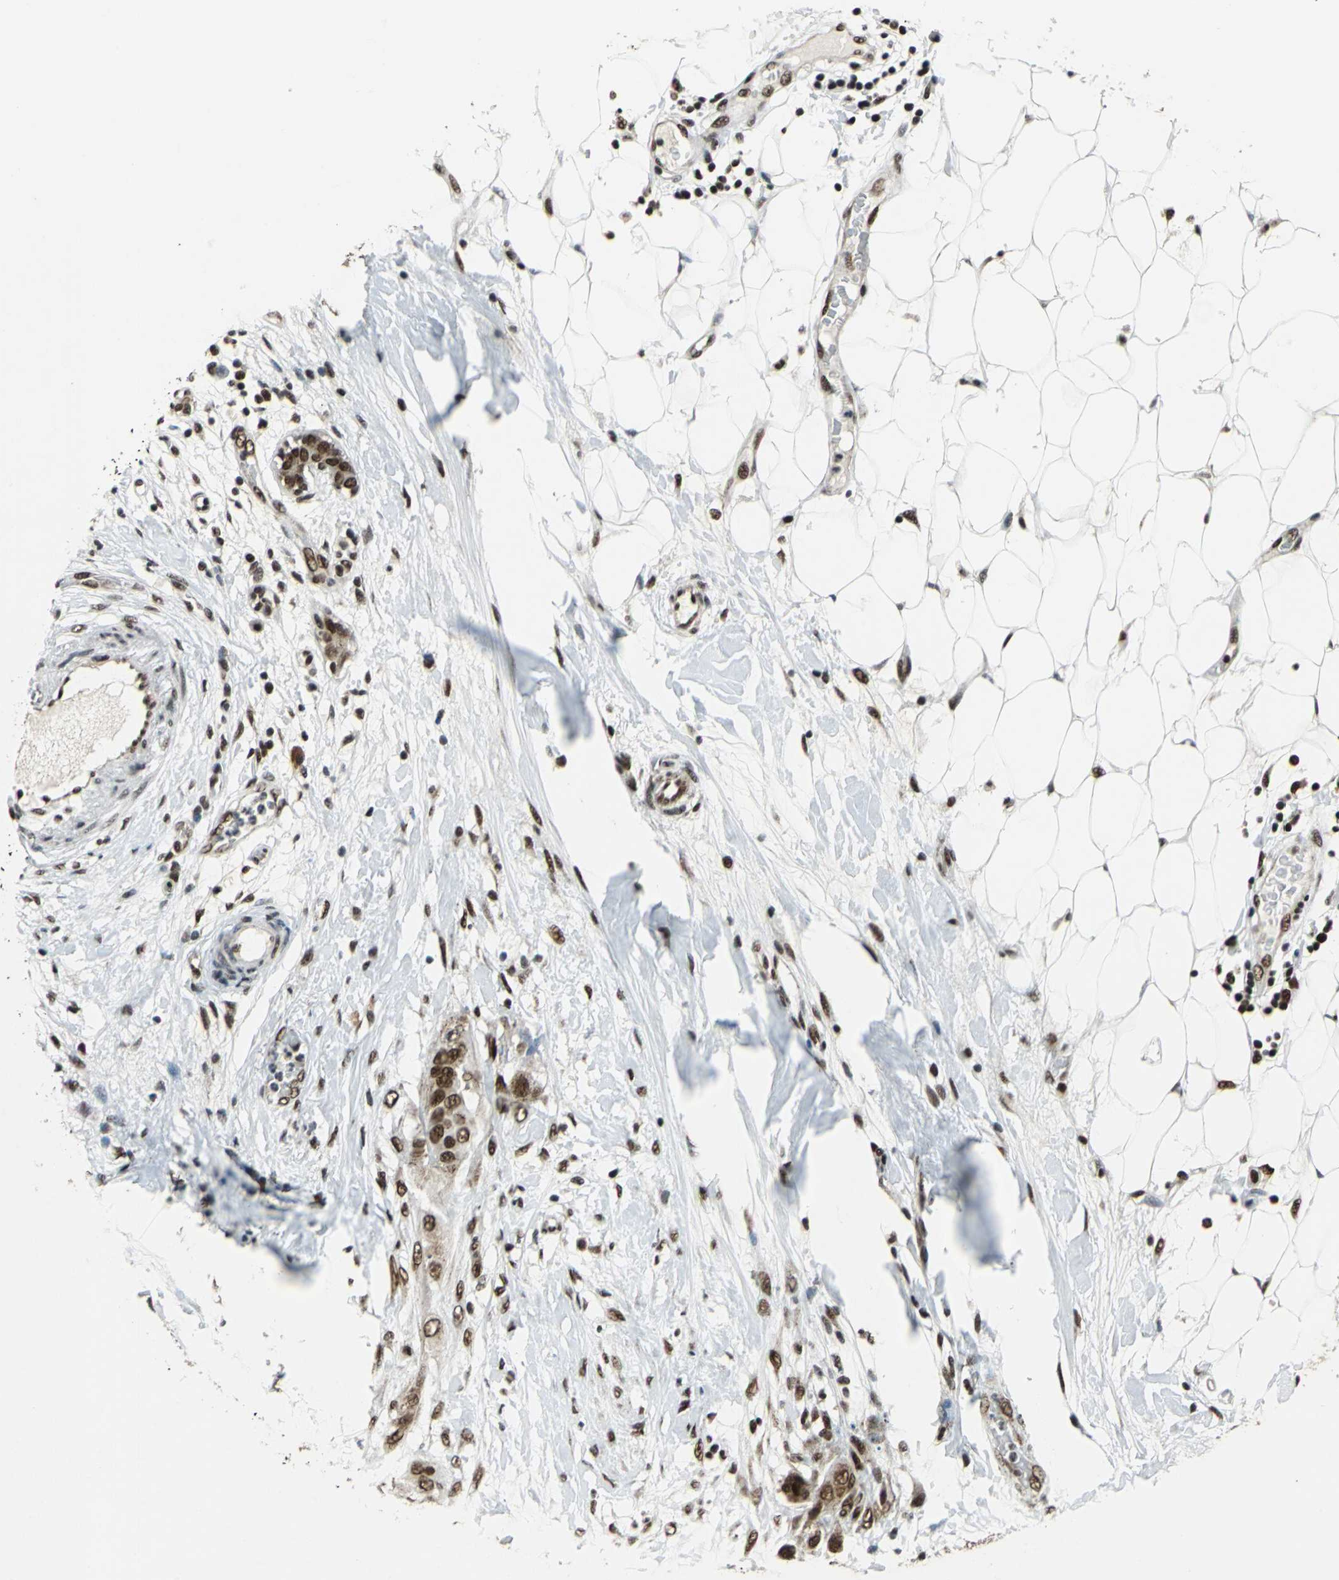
{"staining": {"intensity": "strong", "quantity": ">75%", "location": "nuclear"}, "tissue": "breast cancer", "cell_type": "Tumor cells", "image_type": "cancer", "snomed": [{"axis": "morphology", "description": "Duct carcinoma"}, {"axis": "topography", "description": "Breast"}], "caption": "Strong nuclear protein expression is seen in about >75% of tumor cells in invasive ductal carcinoma (breast). The staining is performed using DAB brown chromogen to label protein expression. The nuclei are counter-stained blue using hematoxylin.", "gene": "BCLAF1", "patient": {"sex": "female", "age": 40}}